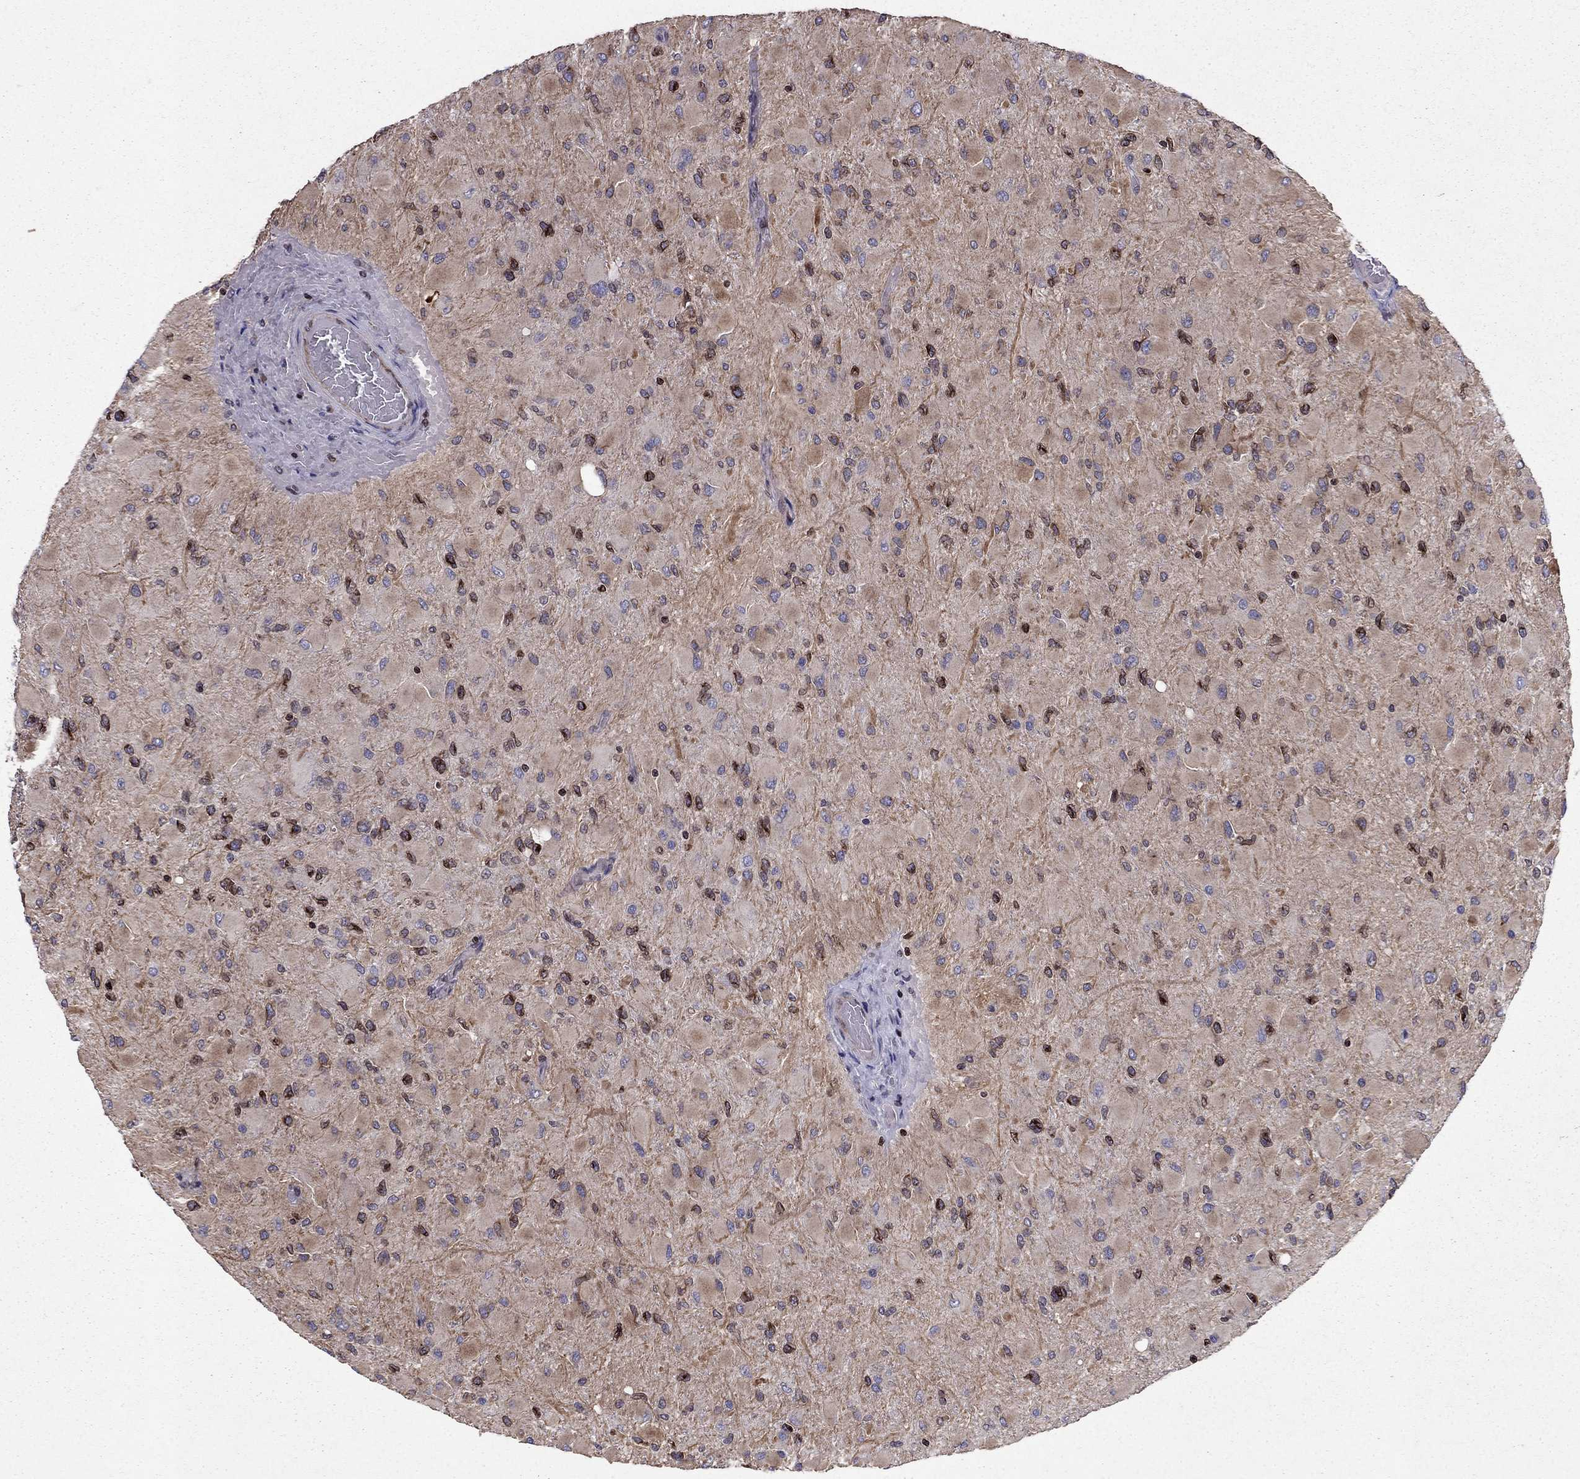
{"staining": {"intensity": "strong", "quantity": "<25%", "location": "nuclear"}, "tissue": "glioma", "cell_type": "Tumor cells", "image_type": "cancer", "snomed": [{"axis": "morphology", "description": "Glioma, malignant, High grade"}, {"axis": "topography", "description": "Cerebral cortex"}], "caption": "IHC micrograph of glioma stained for a protein (brown), which shows medium levels of strong nuclear expression in about <25% of tumor cells.", "gene": "CDC42BPA", "patient": {"sex": "female", "age": 36}}